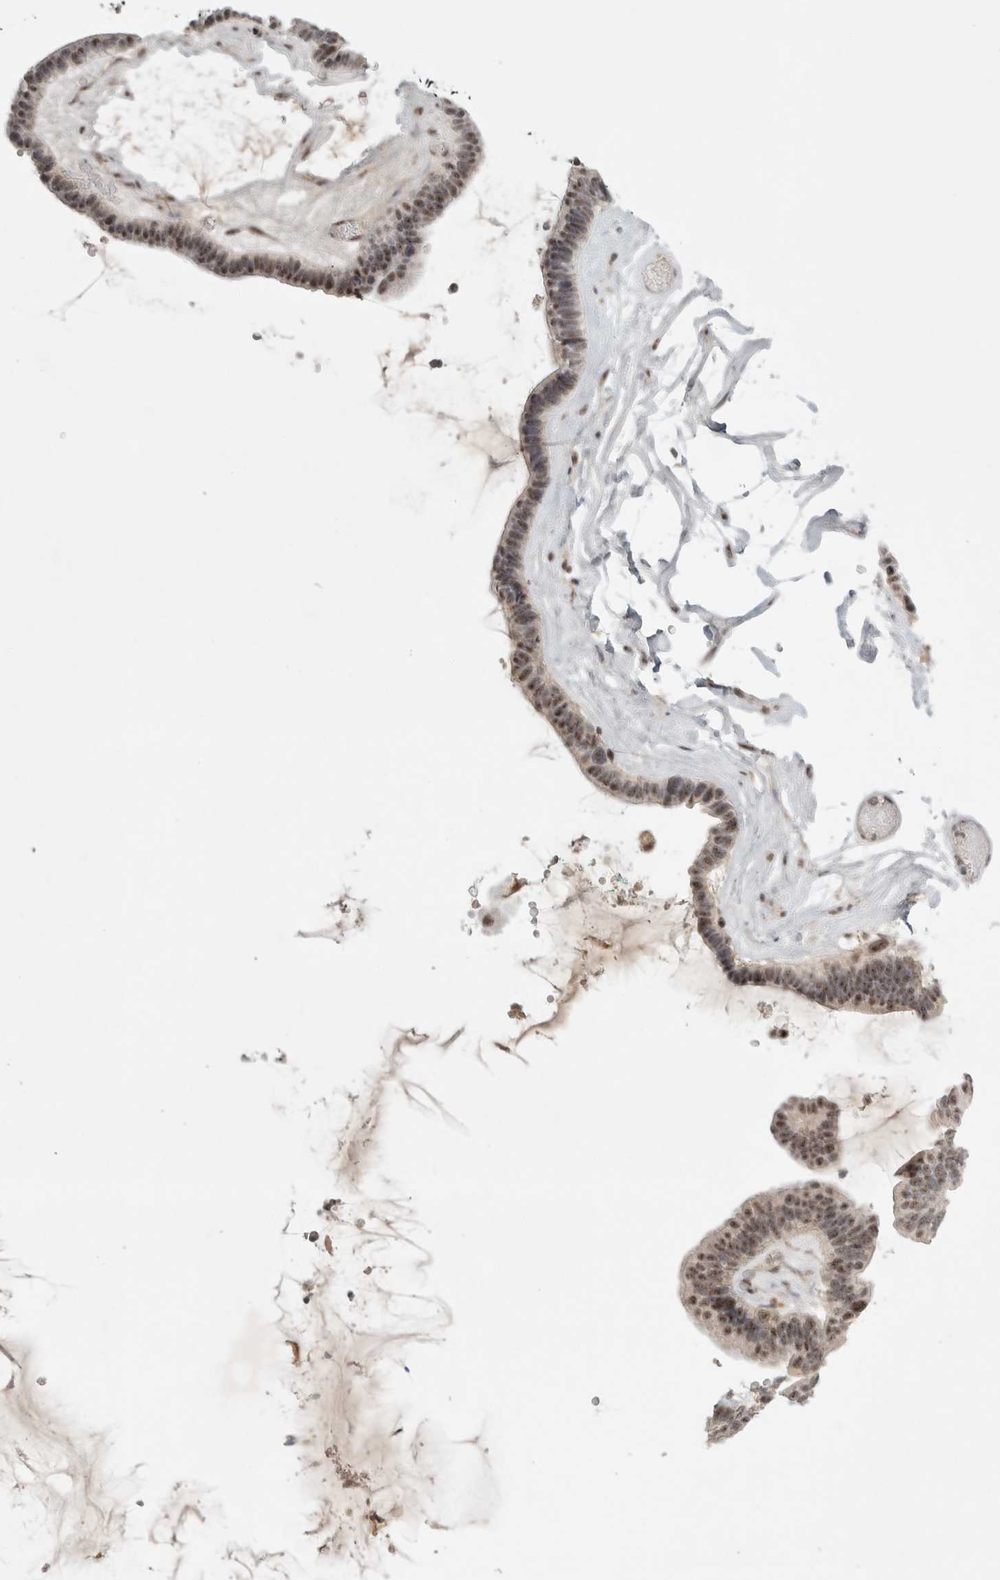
{"staining": {"intensity": "weak", "quantity": ">75%", "location": "nuclear"}, "tissue": "ovarian cancer", "cell_type": "Tumor cells", "image_type": "cancer", "snomed": [{"axis": "morphology", "description": "Cystadenocarcinoma, serous, NOS"}, {"axis": "topography", "description": "Ovary"}], "caption": "Immunohistochemical staining of ovarian serous cystadenocarcinoma displays weak nuclear protein expression in approximately >75% of tumor cells.", "gene": "POMP", "patient": {"sex": "female", "age": 56}}